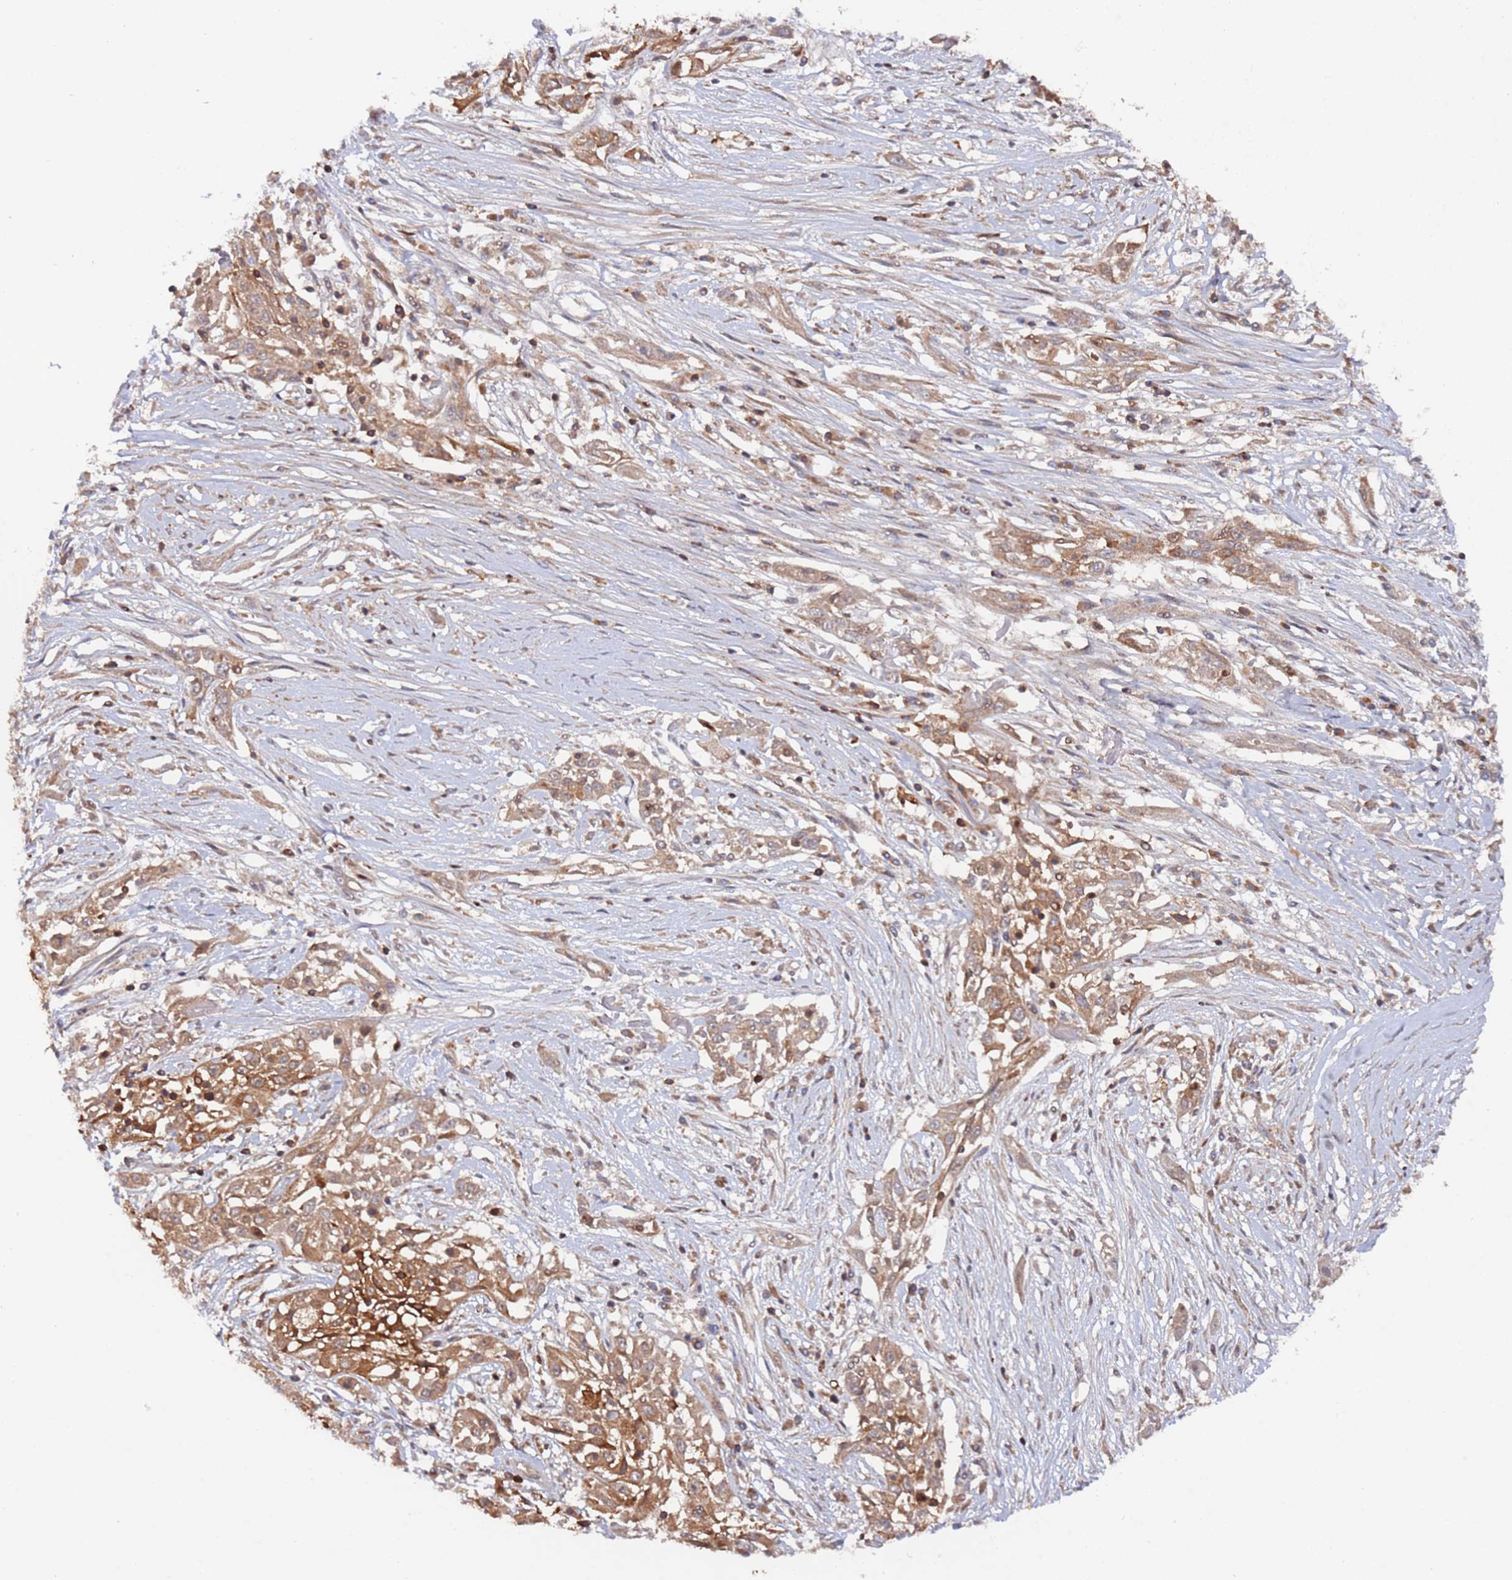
{"staining": {"intensity": "moderate", "quantity": ">75%", "location": "cytoplasmic/membranous"}, "tissue": "skin cancer", "cell_type": "Tumor cells", "image_type": "cancer", "snomed": [{"axis": "morphology", "description": "Squamous cell carcinoma, NOS"}, {"axis": "morphology", "description": "Squamous cell carcinoma, metastatic, NOS"}, {"axis": "topography", "description": "Skin"}, {"axis": "topography", "description": "Lymph node"}], "caption": "Immunohistochemical staining of human metastatic squamous cell carcinoma (skin) displays medium levels of moderate cytoplasmic/membranous positivity in approximately >75% of tumor cells.", "gene": "DDX60", "patient": {"sex": "male", "age": 75}}